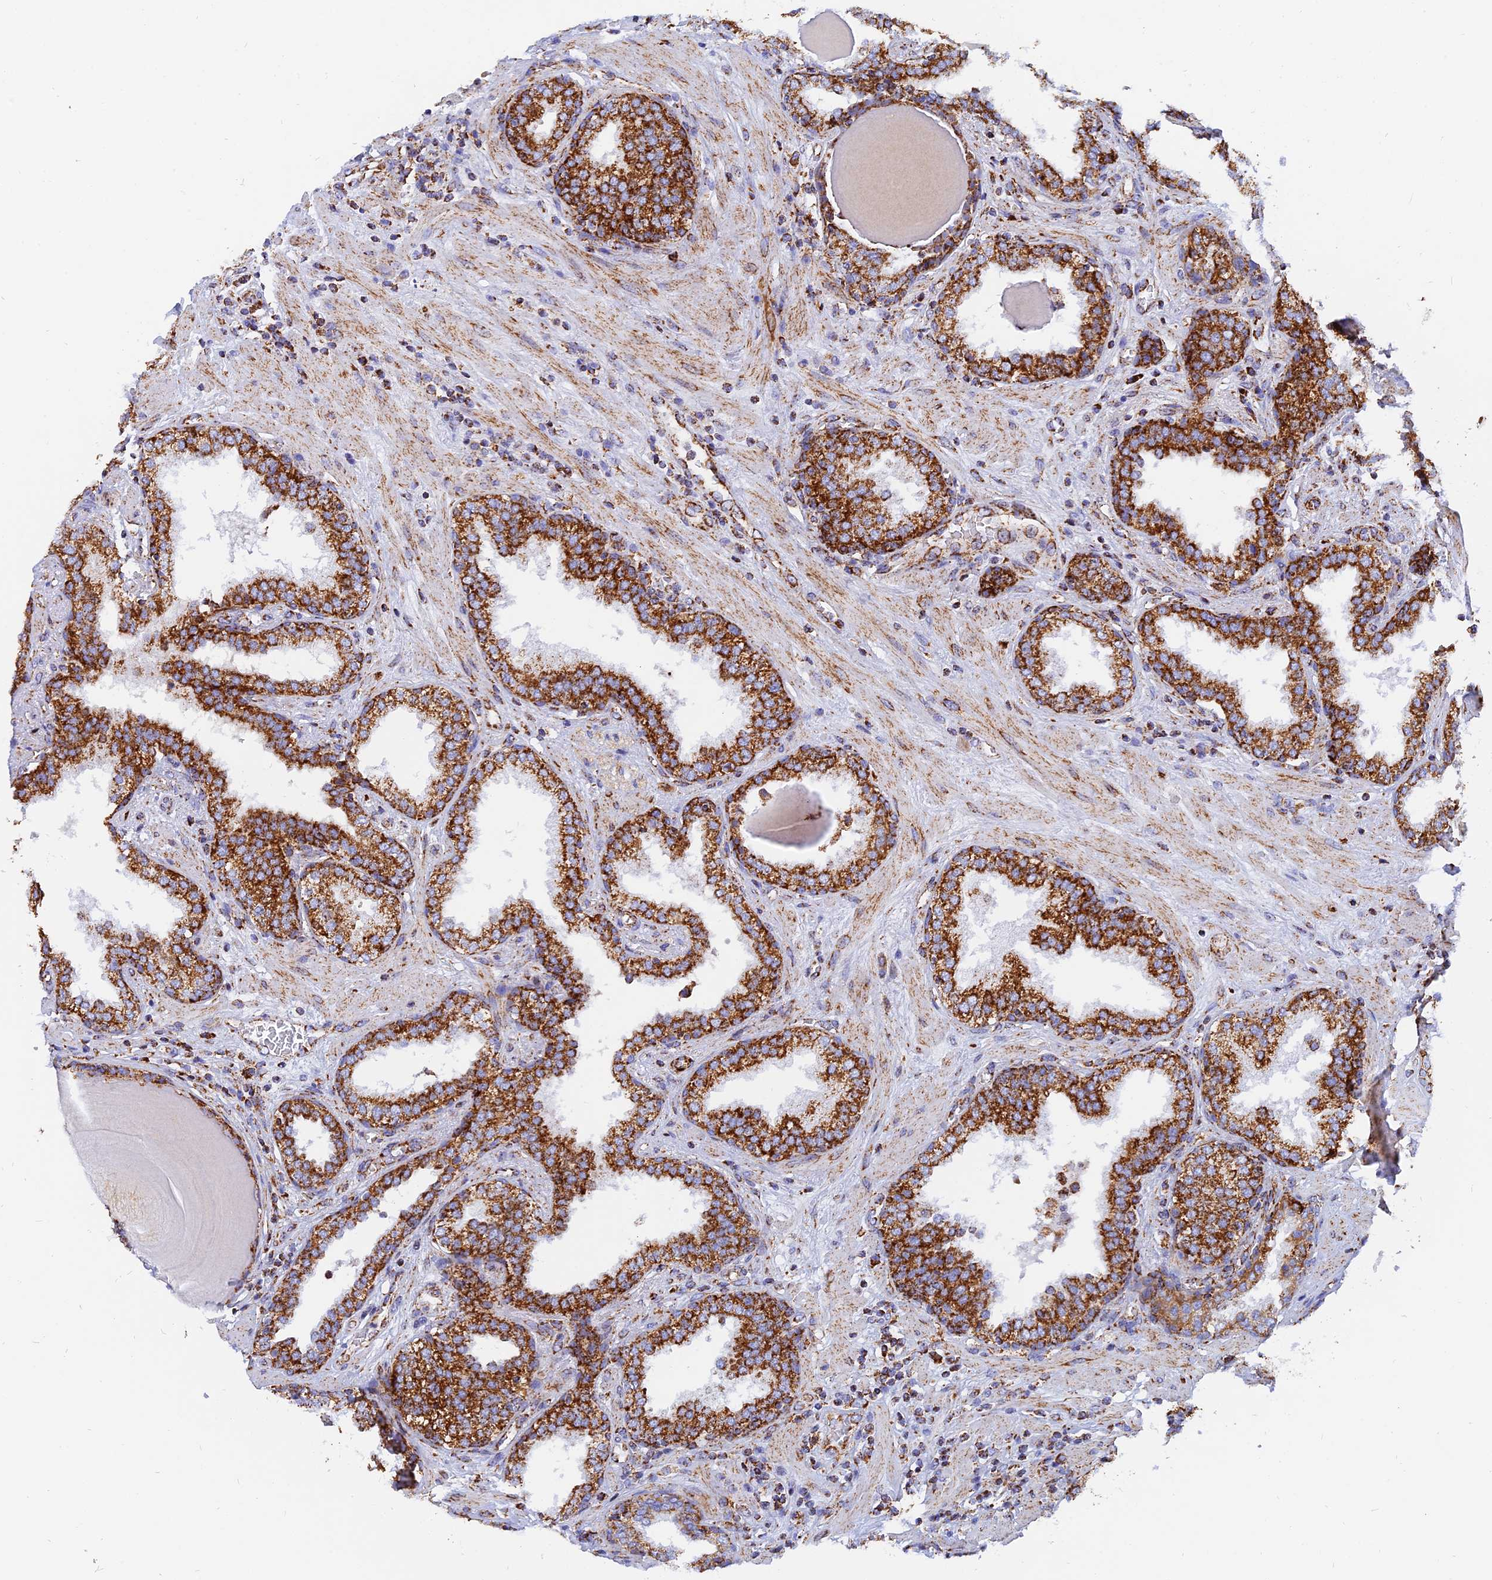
{"staining": {"intensity": "strong", "quantity": ">75%", "location": "cytoplasmic/membranous"}, "tissue": "prostate", "cell_type": "Glandular cells", "image_type": "normal", "snomed": [{"axis": "morphology", "description": "Normal tissue, NOS"}, {"axis": "topography", "description": "Prostate"}], "caption": "The histopathology image reveals immunohistochemical staining of normal prostate. There is strong cytoplasmic/membranous staining is appreciated in about >75% of glandular cells.", "gene": "NDUFB6", "patient": {"sex": "male", "age": 51}}